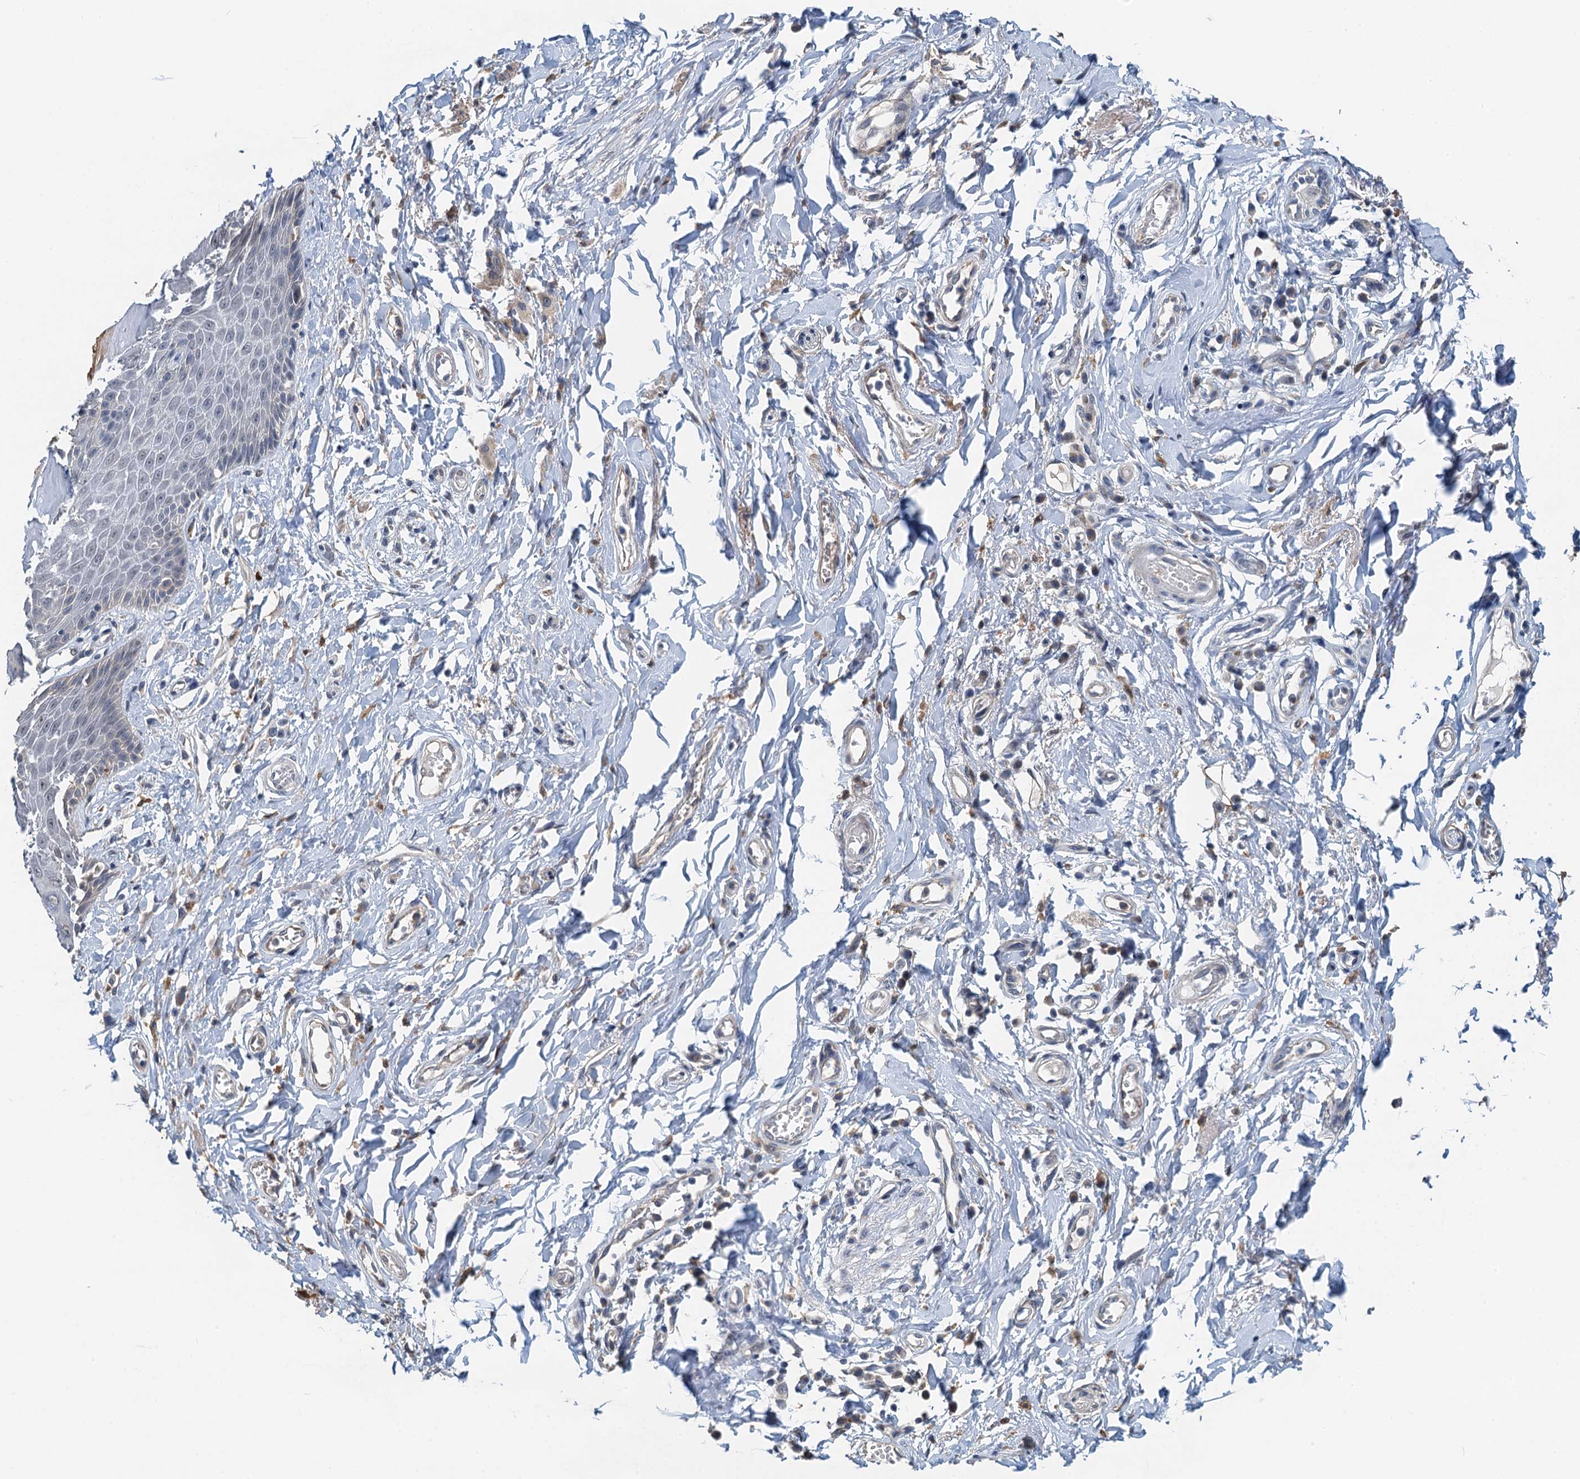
{"staining": {"intensity": "moderate", "quantity": "<25%", "location": "cytoplasmic/membranous"}, "tissue": "skin", "cell_type": "Epidermal cells", "image_type": "normal", "snomed": [{"axis": "morphology", "description": "Normal tissue, NOS"}, {"axis": "topography", "description": "Anal"}], "caption": "The image displays a brown stain indicating the presence of a protein in the cytoplasmic/membranous of epidermal cells in skin.", "gene": "ZNF606", "patient": {"sex": "male", "age": 78}}